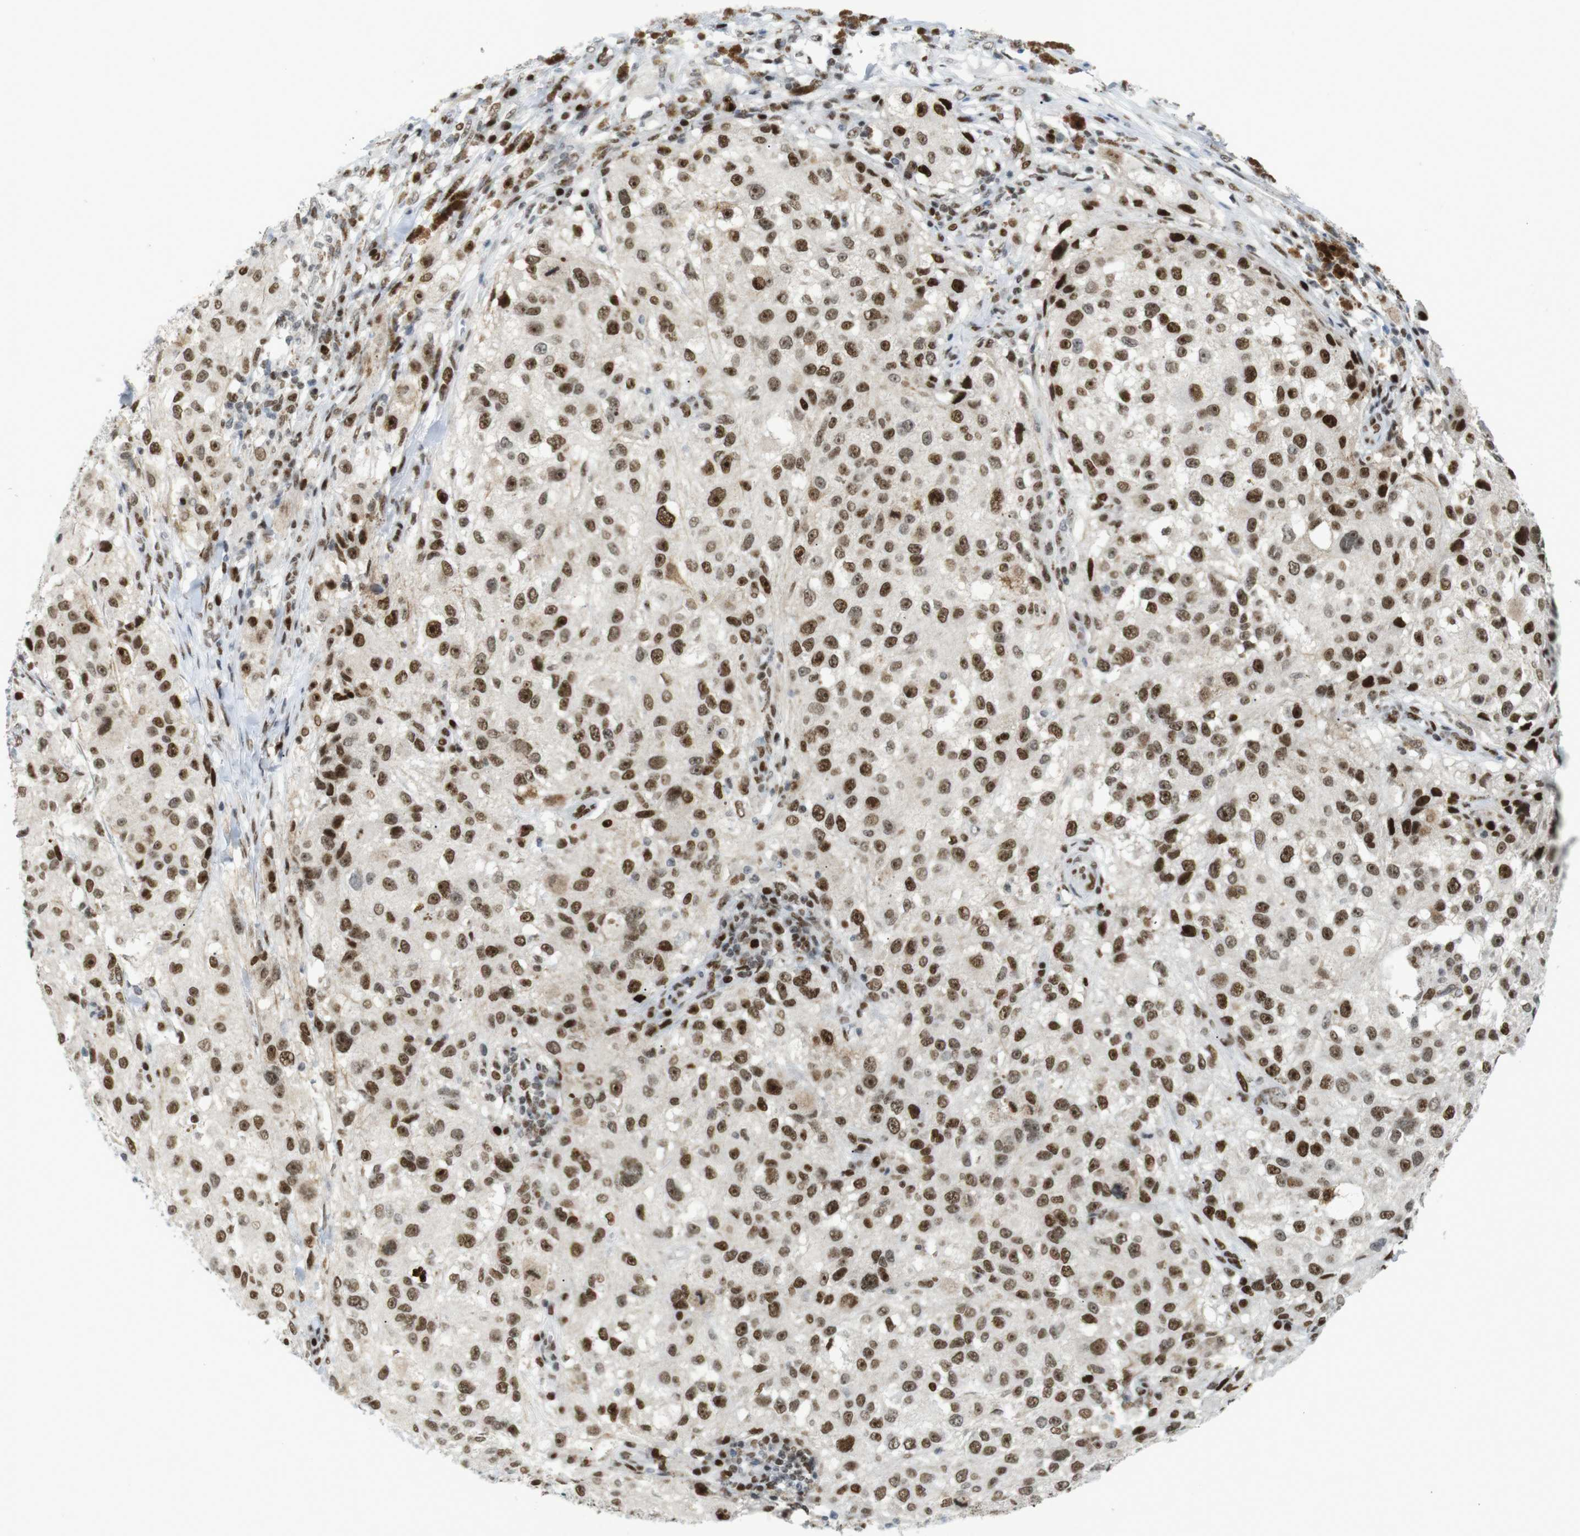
{"staining": {"intensity": "moderate", "quantity": ">75%", "location": "nuclear"}, "tissue": "melanoma", "cell_type": "Tumor cells", "image_type": "cancer", "snomed": [{"axis": "morphology", "description": "Necrosis, NOS"}, {"axis": "morphology", "description": "Malignant melanoma, NOS"}, {"axis": "topography", "description": "Skin"}], "caption": "This histopathology image displays immunohistochemistry staining of human melanoma, with medium moderate nuclear positivity in approximately >75% of tumor cells.", "gene": "RIOX2", "patient": {"sex": "female", "age": 87}}